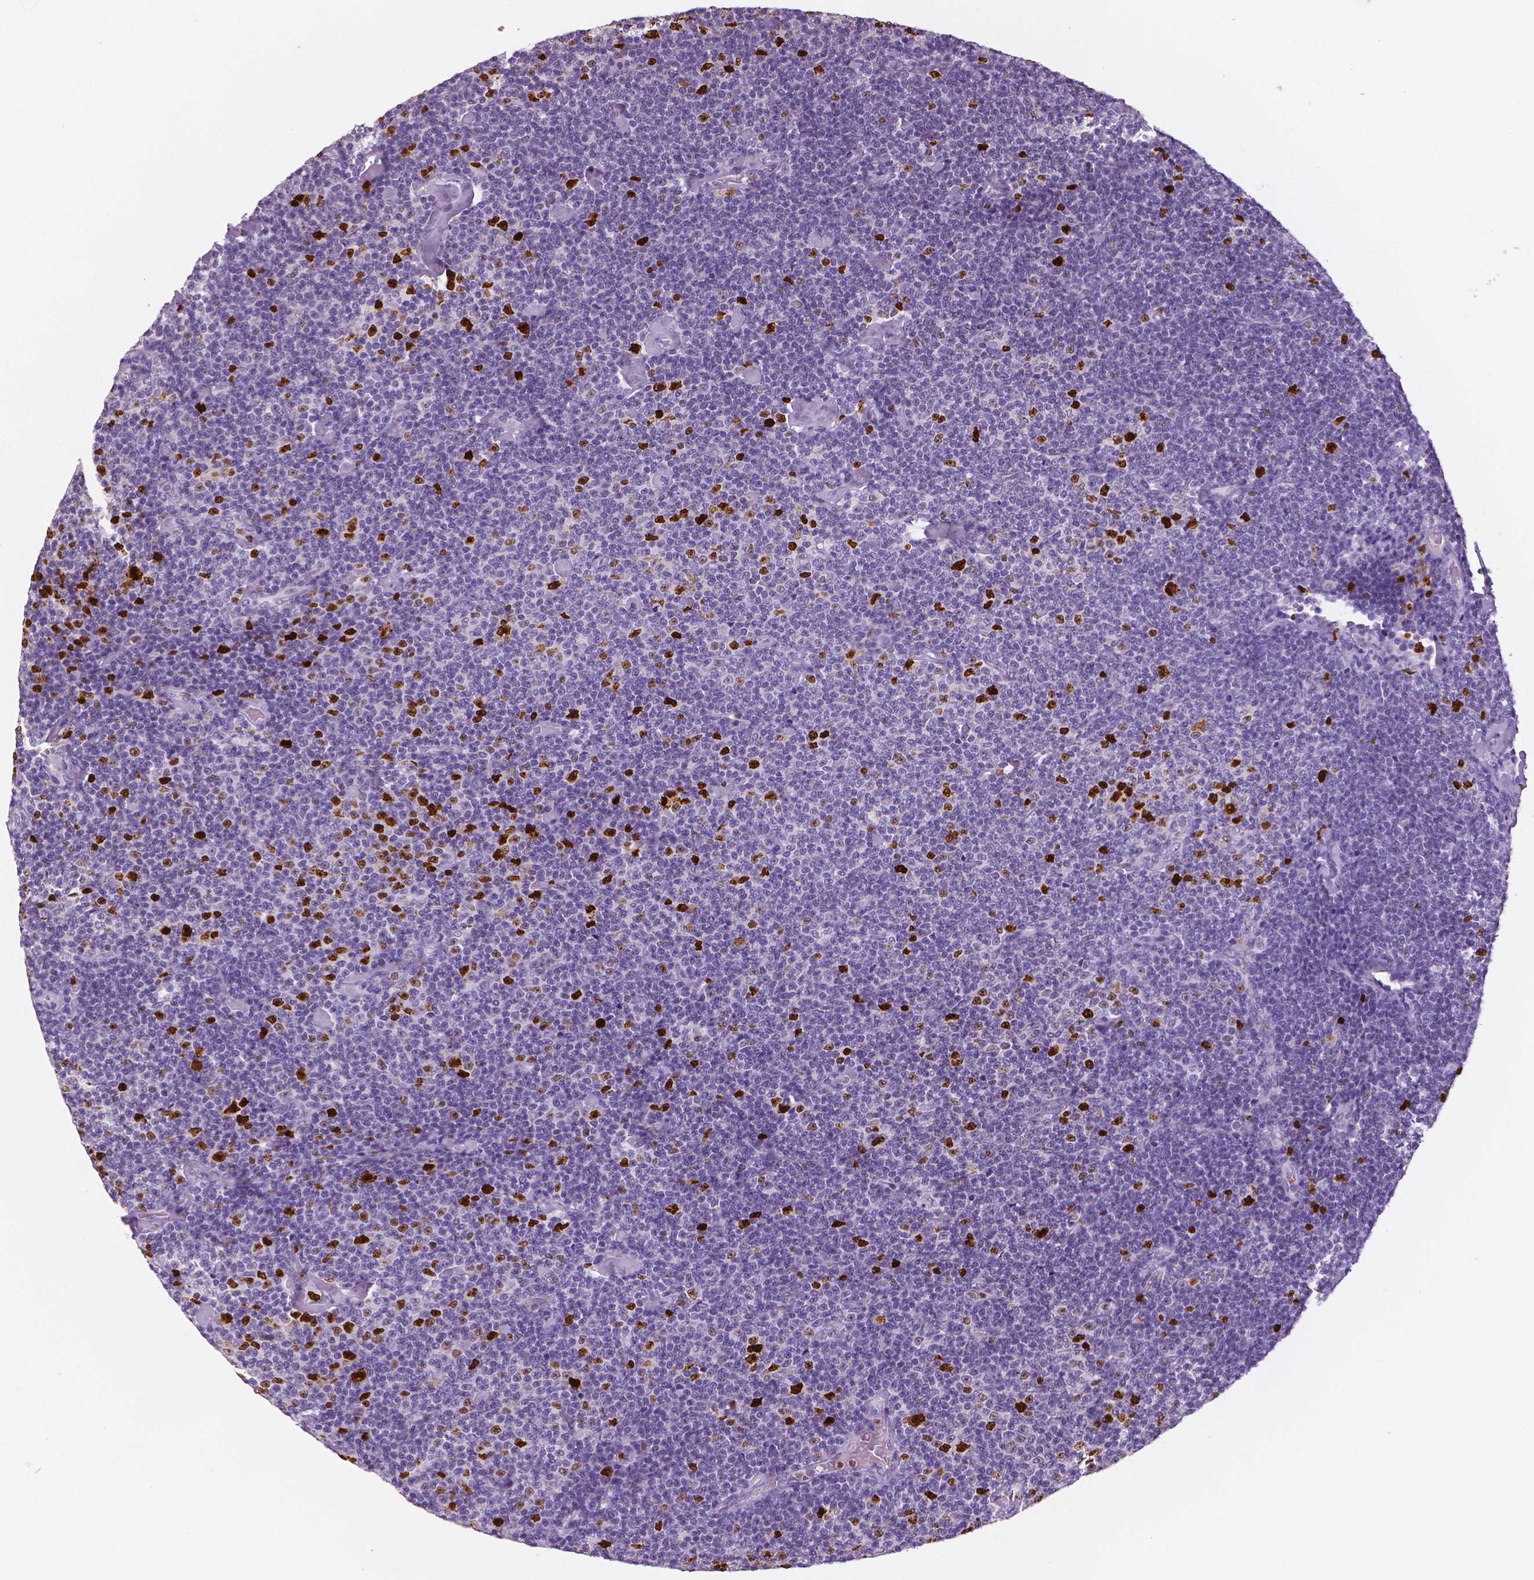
{"staining": {"intensity": "strong", "quantity": "<25%", "location": "nuclear"}, "tissue": "lymphoma", "cell_type": "Tumor cells", "image_type": "cancer", "snomed": [{"axis": "morphology", "description": "Malignant lymphoma, non-Hodgkin's type, Low grade"}, {"axis": "topography", "description": "Lymph node"}], "caption": "DAB (3,3'-diaminobenzidine) immunohistochemical staining of human lymphoma displays strong nuclear protein expression in about <25% of tumor cells. (DAB IHC with brightfield microscopy, high magnification).", "gene": "MKI67", "patient": {"sex": "male", "age": 81}}